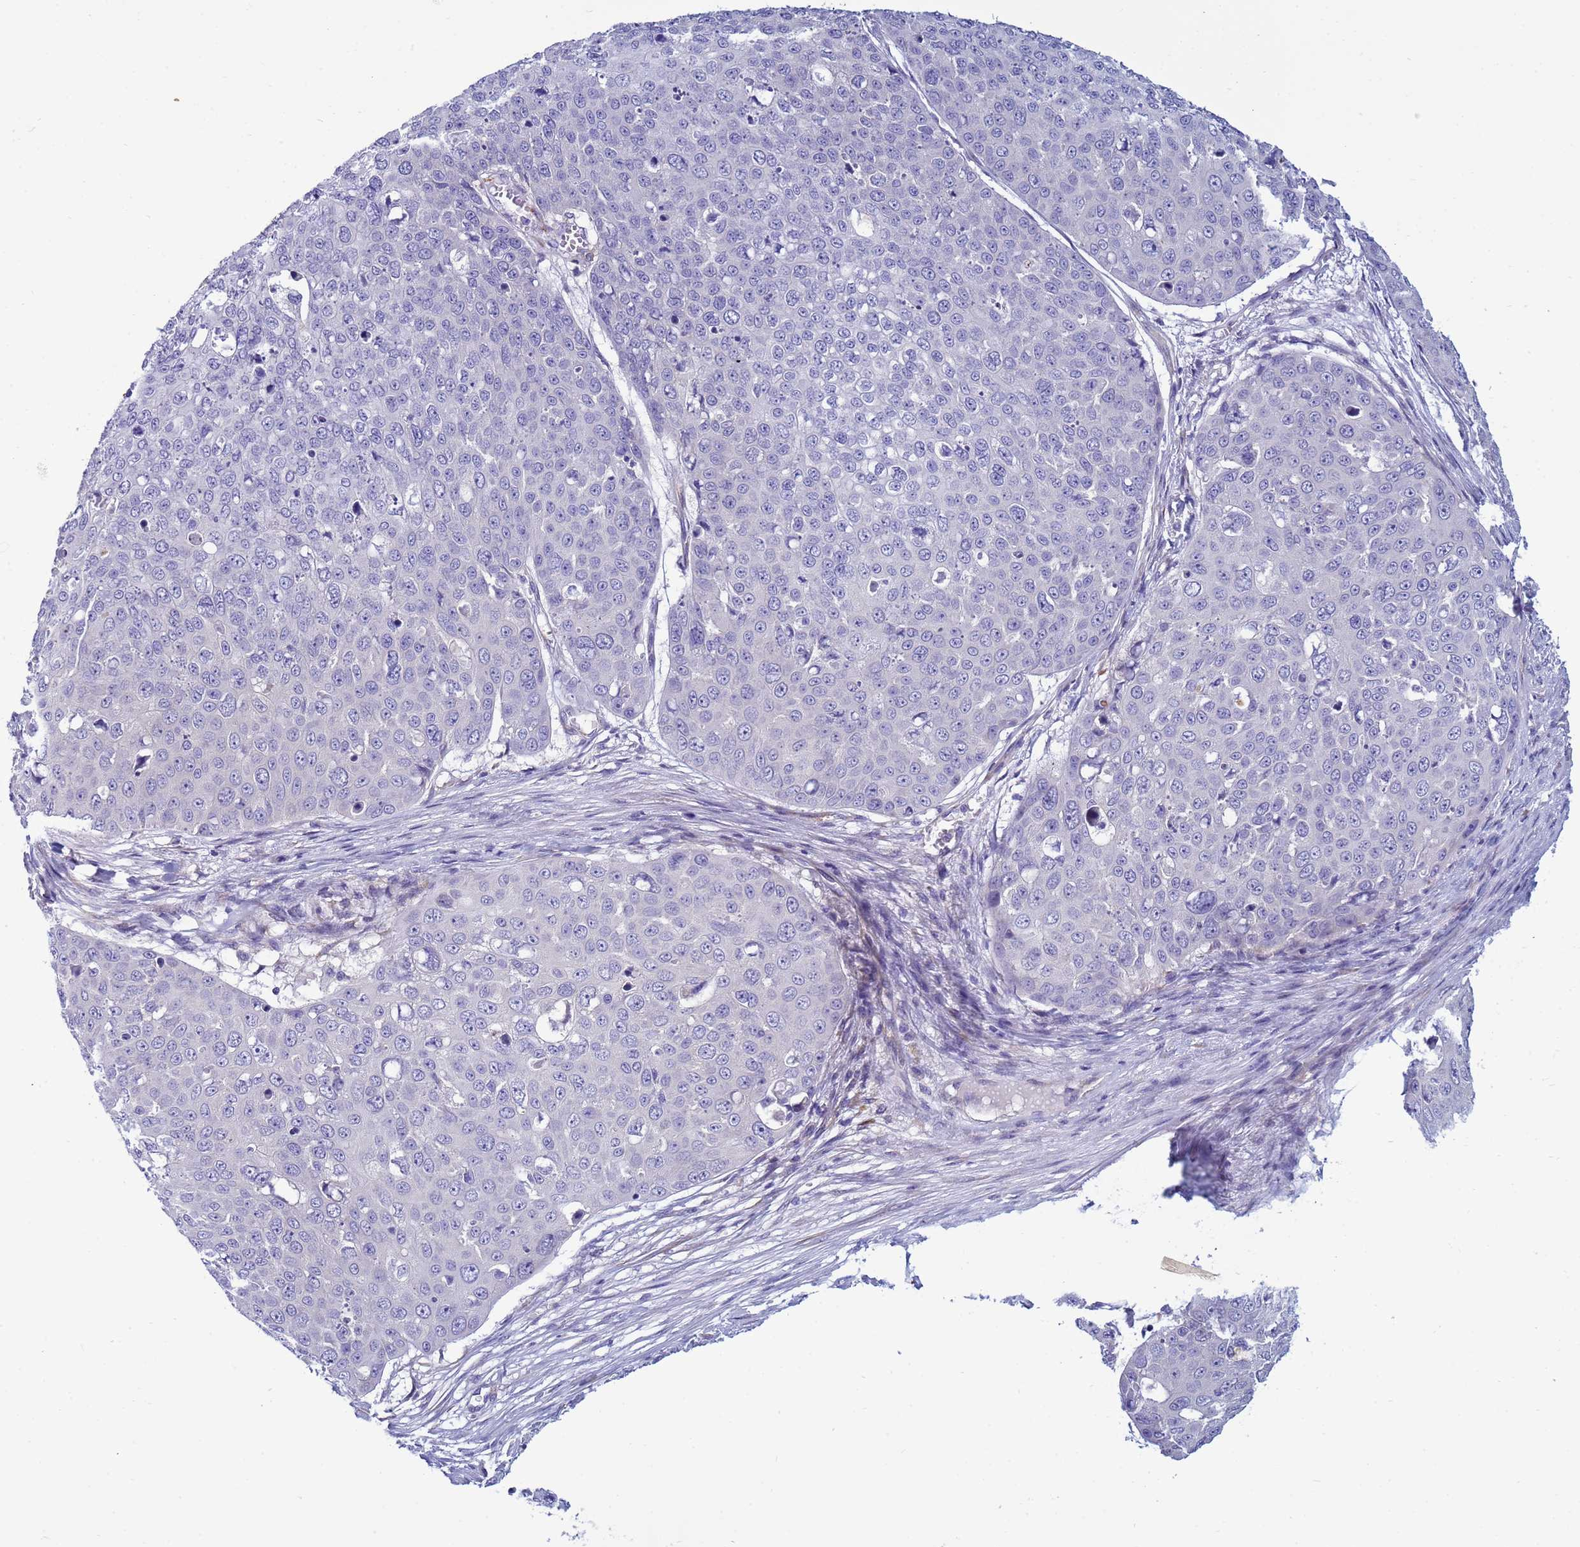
{"staining": {"intensity": "negative", "quantity": "none", "location": "none"}, "tissue": "skin cancer", "cell_type": "Tumor cells", "image_type": "cancer", "snomed": [{"axis": "morphology", "description": "Squamous cell carcinoma, NOS"}, {"axis": "topography", "description": "Skin"}], "caption": "Squamous cell carcinoma (skin) stained for a protein using immunohistochemistry (IHC) demonstrates no staining tumor cells.", "gene": "TRPC6", "patient": {"sex": "male", "age": 71}}